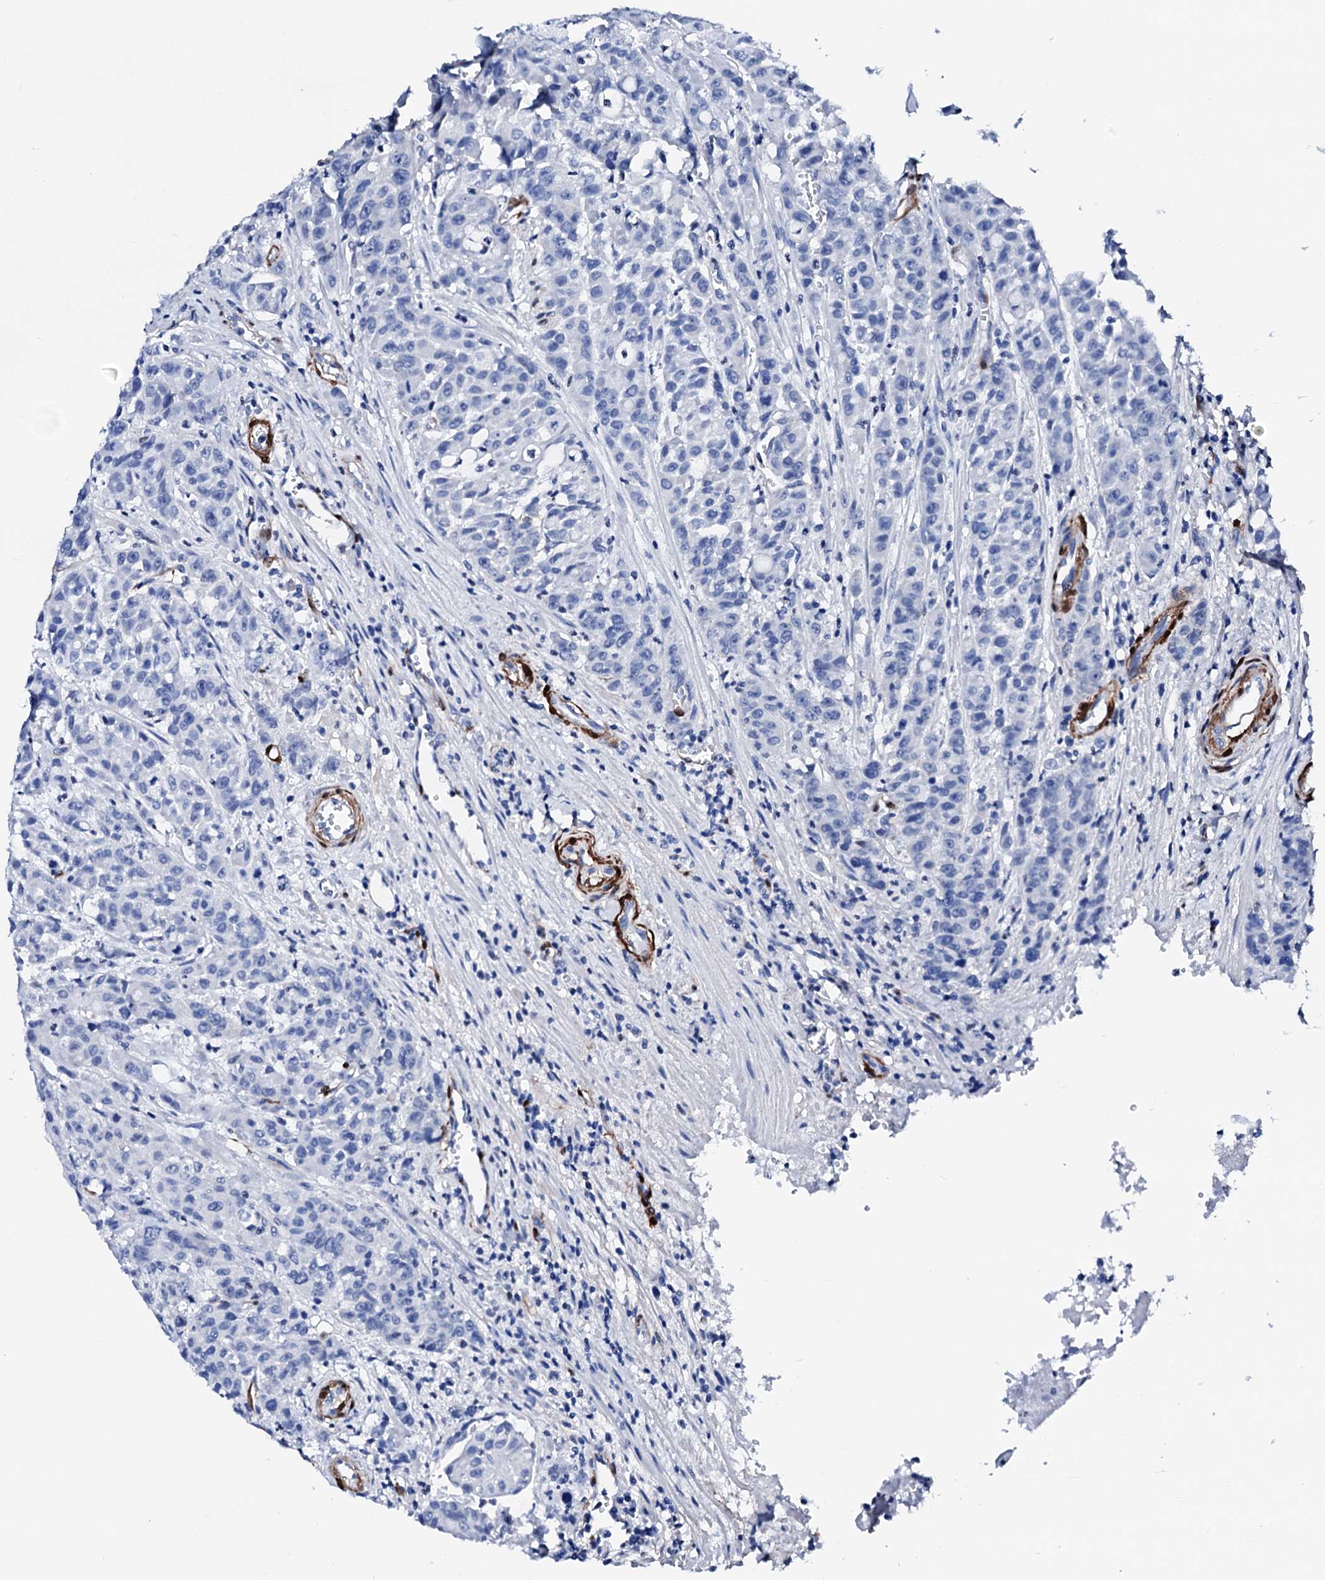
{"staining": {"intensity": "negative", "quantity": "none", "location": "none"}, "tissue": "colorectal cancer", "cell_type": "Tumor cells", "image_type": "cancer", "snomed": [{"axis": "morphology", "description": "Adenocarcinoma, NOS"}, {"axis": "topography", "description": "Colon"}], "caption": "Protein analysis of adenocarcinoma (colorectal) exhibits no significant positivity in tumor cells.", "gene": "NRIP2", "patient": {"sex": "male", "age": 62}}